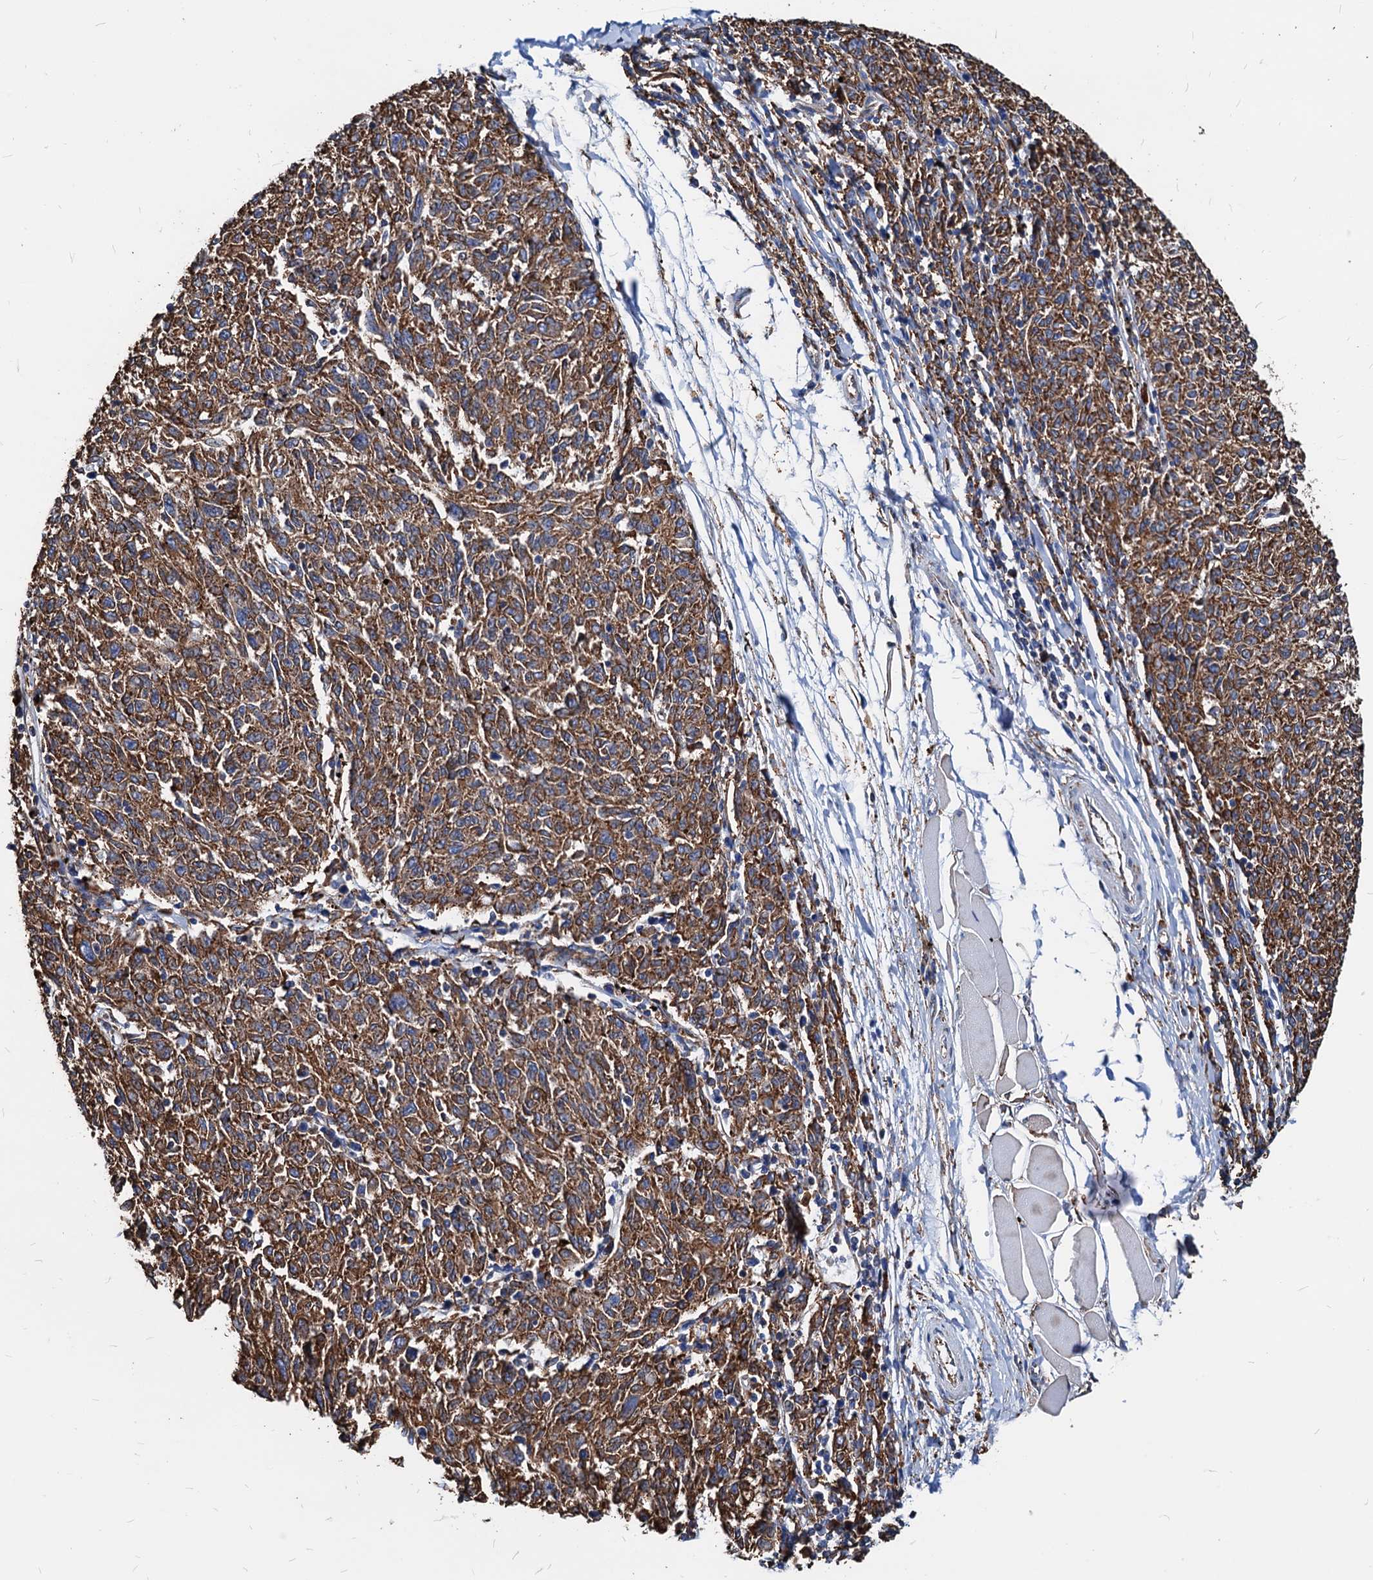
{"staining": {"intensity": "moderate", "quantity": ">75%", "location": "cytoplasmic/membranous"}, "tissue": "melanoma", "cell_type": "Tumor cells", "image_type": "cancer", "snomed": [{"axis": "morphology", "description": "Malignant melanoma, NOS"}, {"axis": "topography", "description": "Skin"}], "caption": "IHC staining of melanoma, which shows medium levels of moderate cytoplasmic/membranous staining in approximately >75% of tumor cells indicating moderate cytoplasmic/membranous protein expression. The staining was performed using DAB (3,3'-diaminobenzidine) (brown) for protein detection and nuclei were counterstained in hematoxylin (blue).", "gene": "HSPA5", "patient": {"sex": "female", "age": 72}}